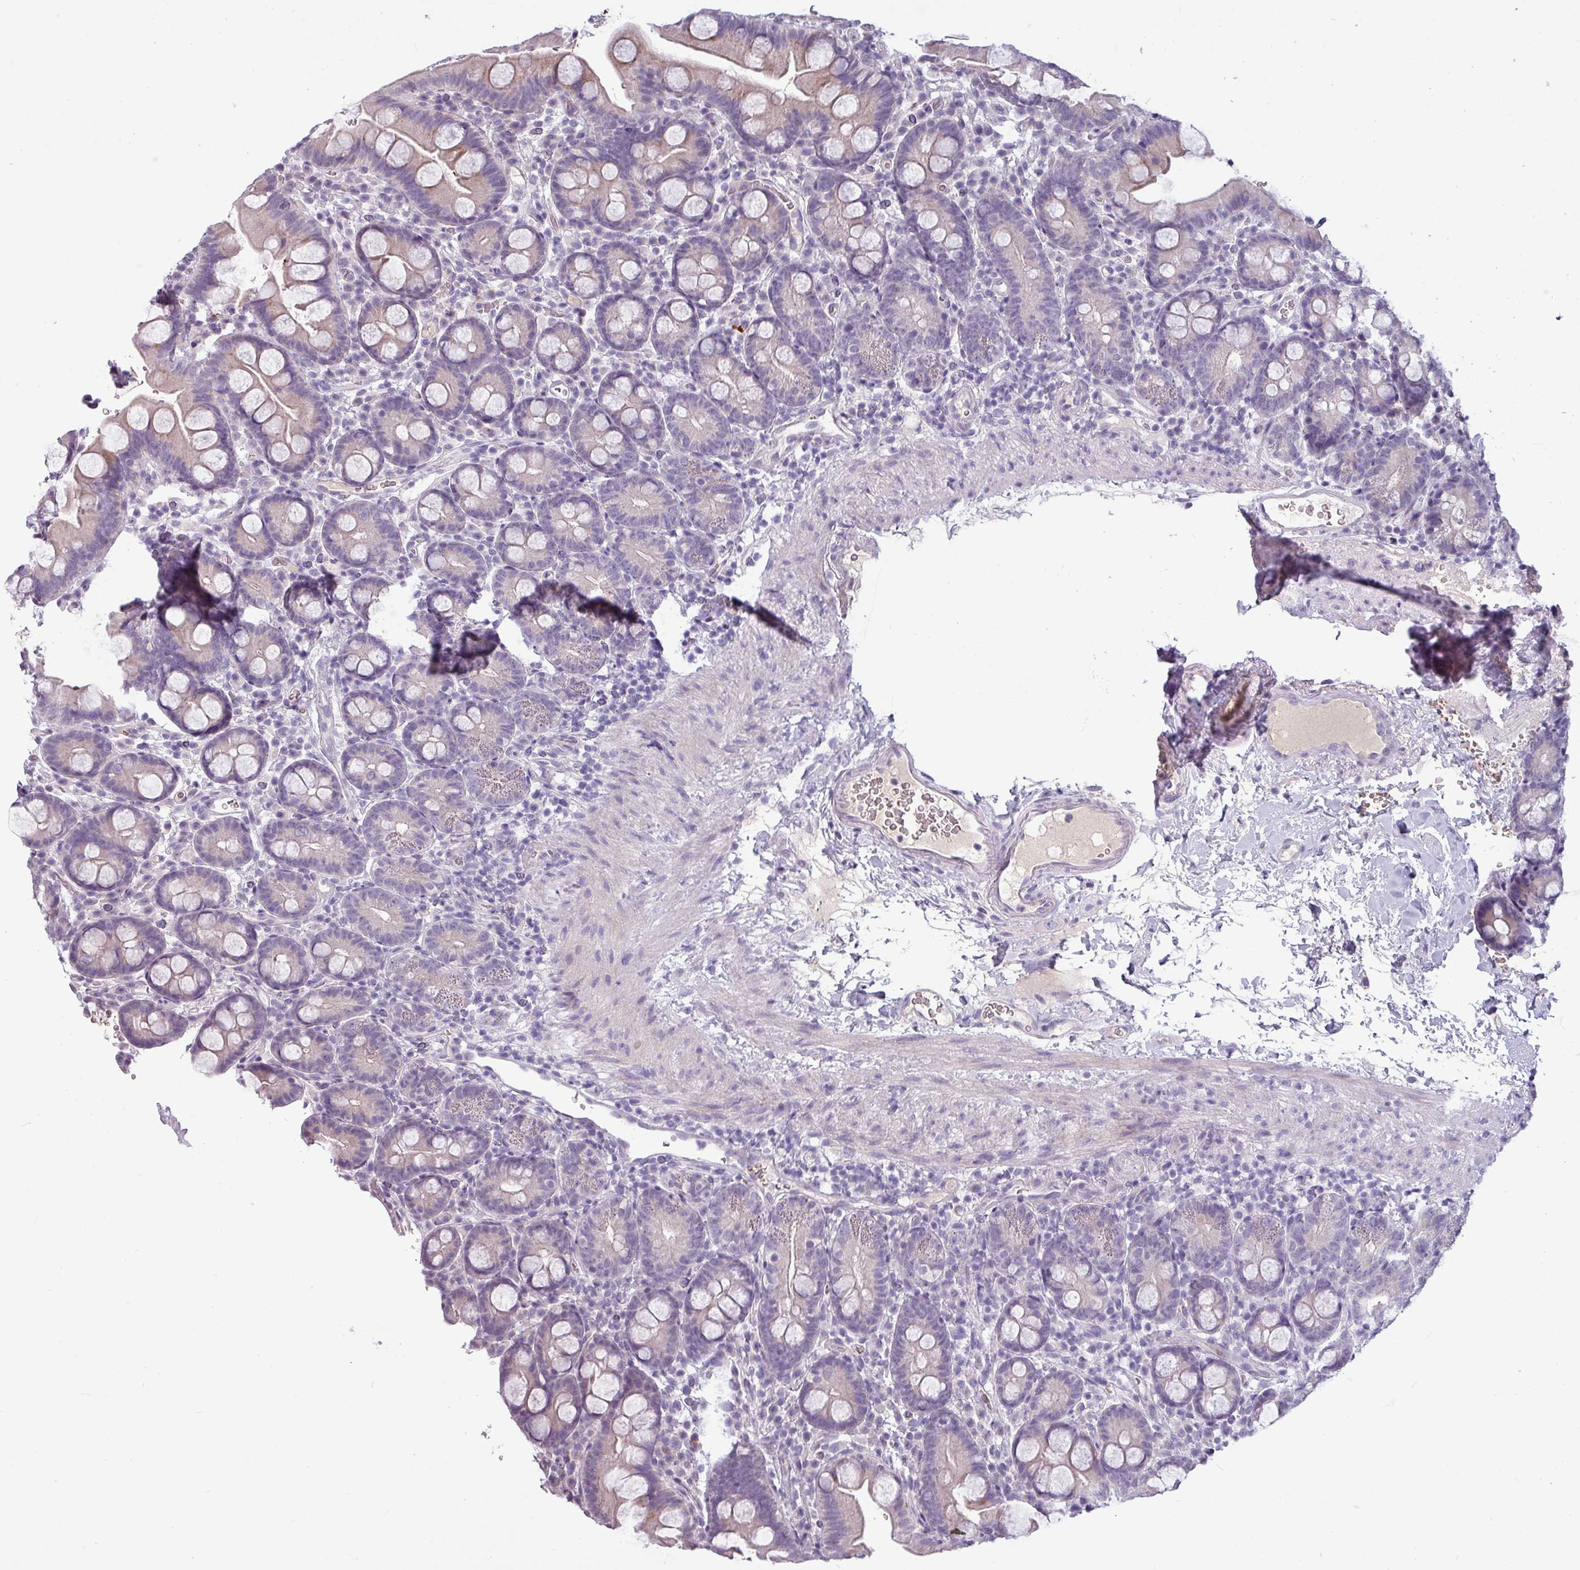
{"staining": {"intensity": "negative", "quantity": "none", "location": "none"}, "tissue": "small intestine", "cell_type": "Glandular cells", "image_type": "normal", "snomed": [{"axis": "morphology", "description": "Normal tissue, NOS"}, {"axis": "topography", "description": "Small intestine"}], "caption": "This is a image of immunohistochemistry staining of normal small intestine, which shows no positivity in glandular cells. (Brightfield microscopy of DAB (3,3'-diaminobenzidine) immunohistochemistry (IHC) at high magnification).", "gene": "SLC26A9", "patient": {"sex": "female", "age": 68}}